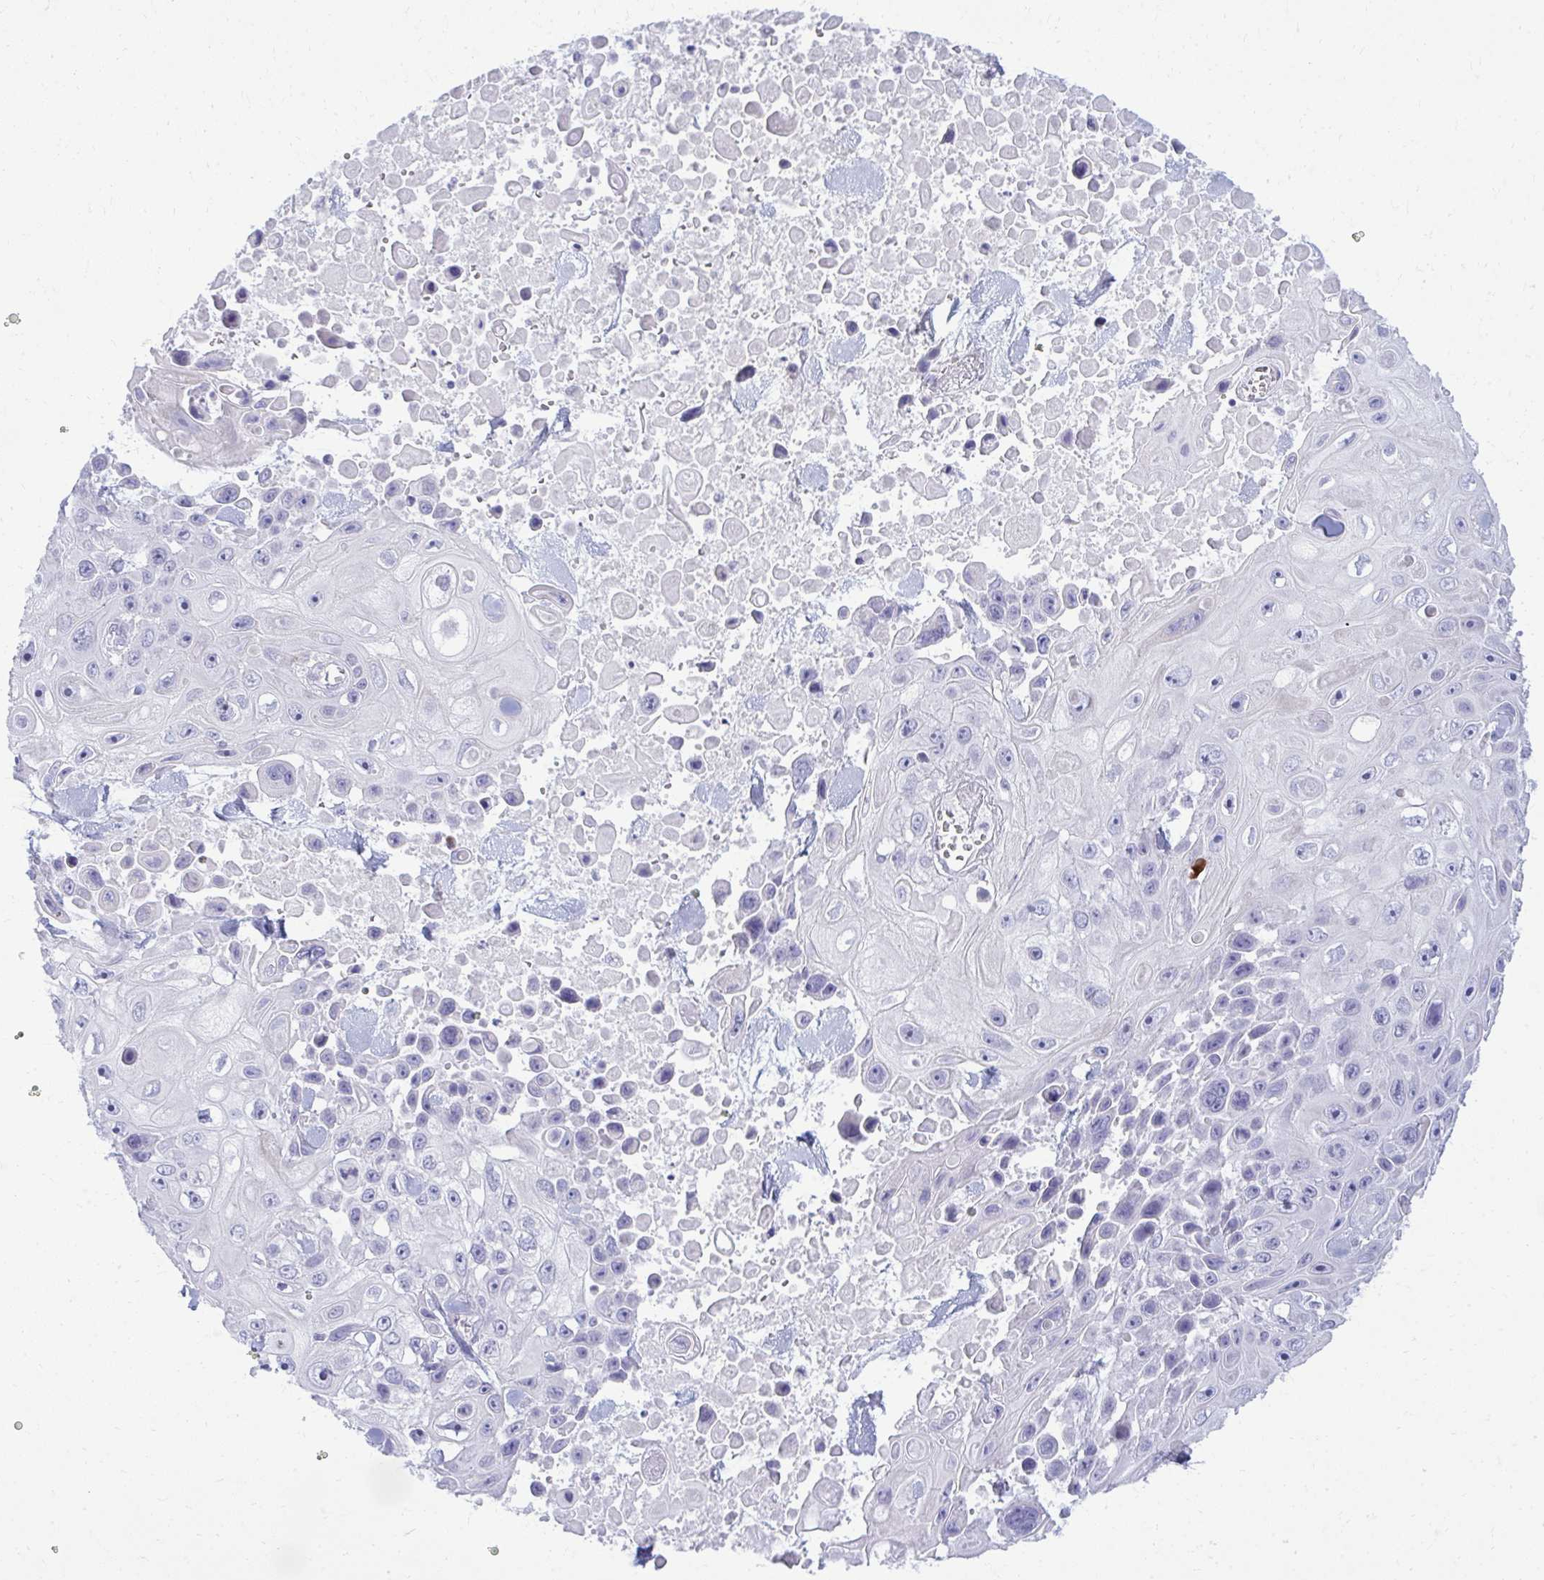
{"staining": {"intensity": "negative", "quantity": "none", "location": "none"}, "tissue": "skin cancer", "cell_type": "Tumor cells", "image_type": "cancer", "snomed": [{"axis": "morphology", "description": "Squamous cell carcinoma, NOS"}, {"axis": "topography", "description": "Skin"}], "caption": "Photomicrograph shows no significant protein positivity in tumor cells of skin squamous cell carcinoma.", "gene": "TSPEAR", "patient": {"sex": "male", "age": 82}}